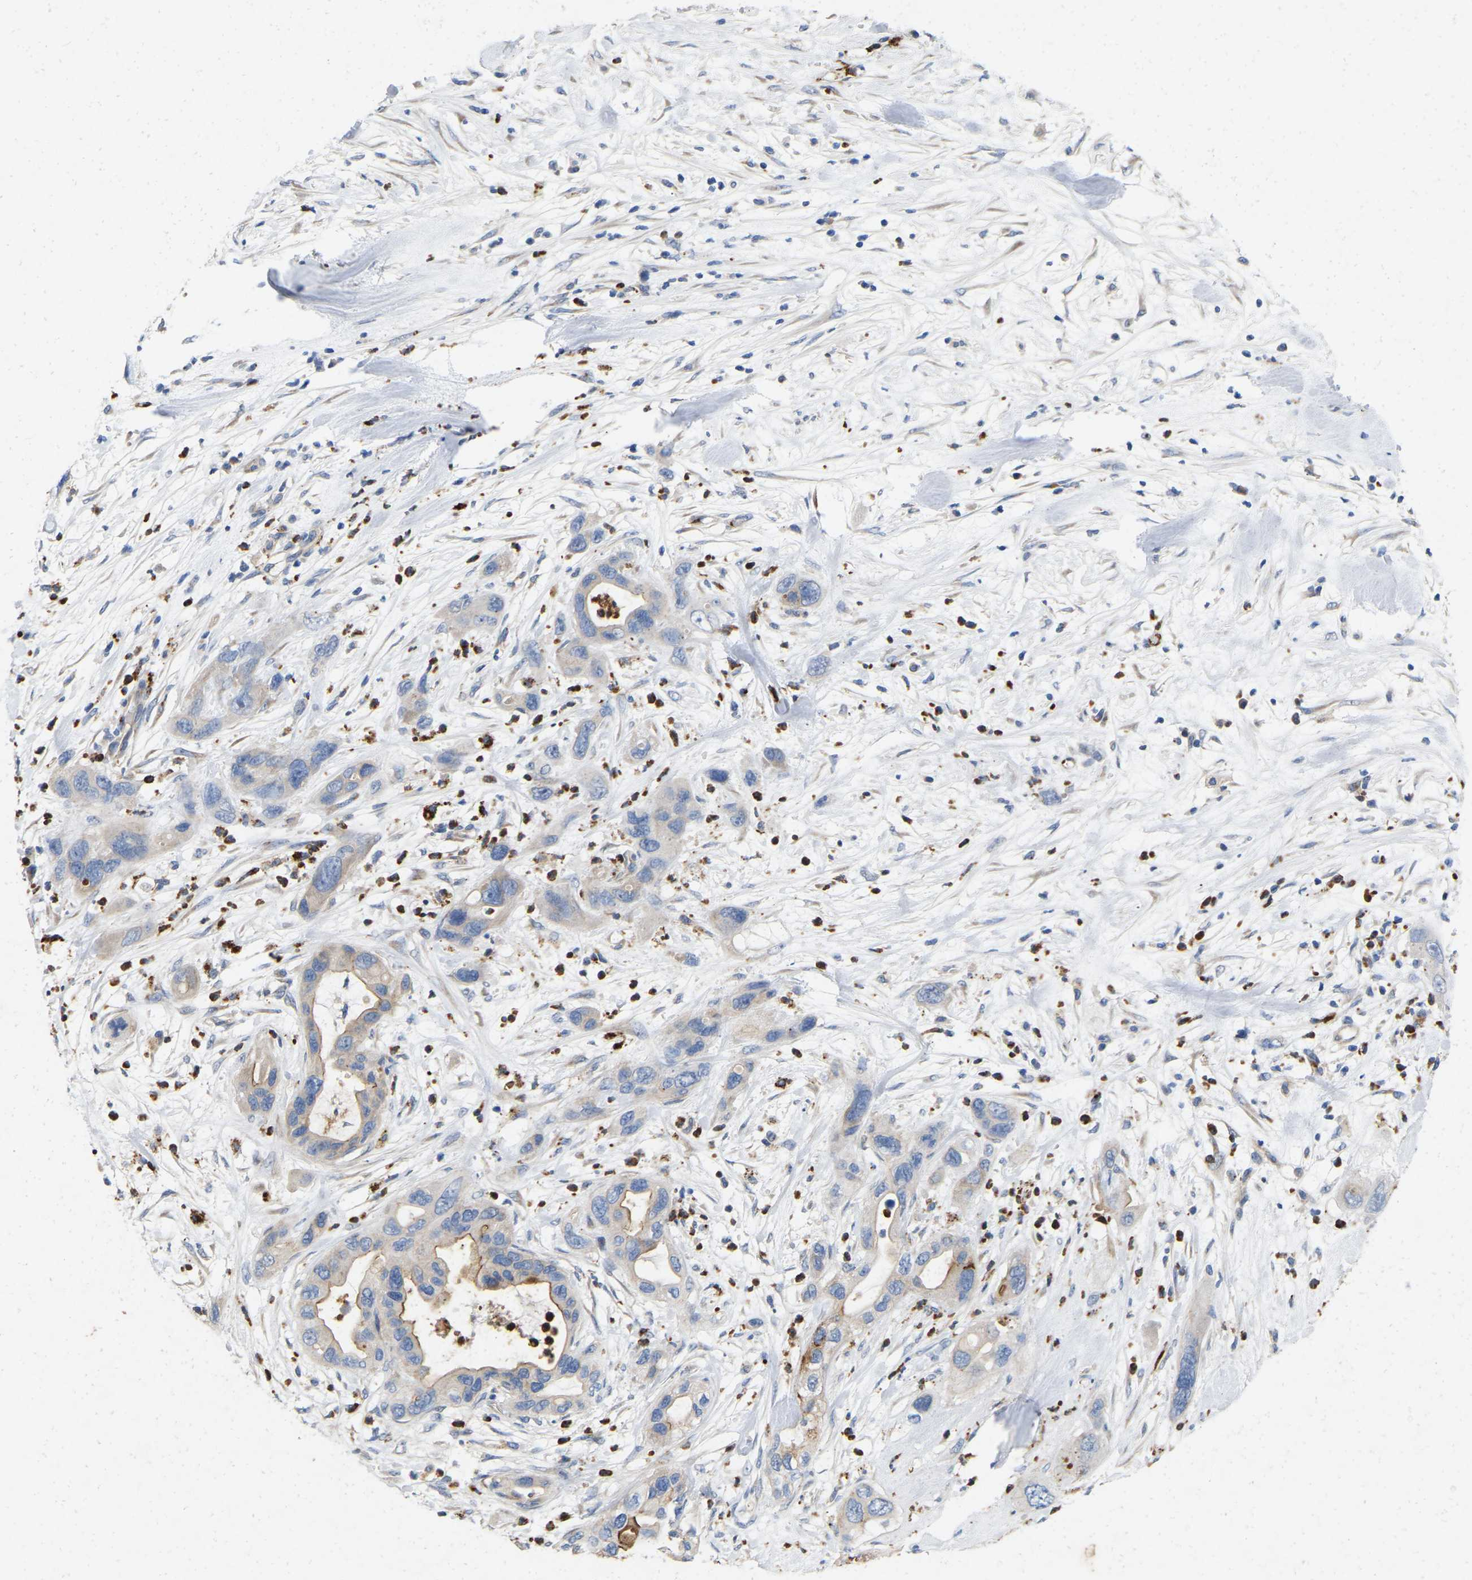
{"staining": {"intensity": "negative", "quantity": "none", "location": "none"}, "tissue": "pancreatic cancer", "cell_type": "Tumor cells", "image_type": "cancer", "snomed": [{"axis": "morphology", "description": "Adenocarcinoma, NOS"}, {"axis": "topography", "description": "Pancreas"}], "caption": "Tumor cells are negative for brown protein staining in pancreatic cancer (adenocarcinoma).", "gene": "RHEB", "patient": {"sex": "female", "age": 71}}